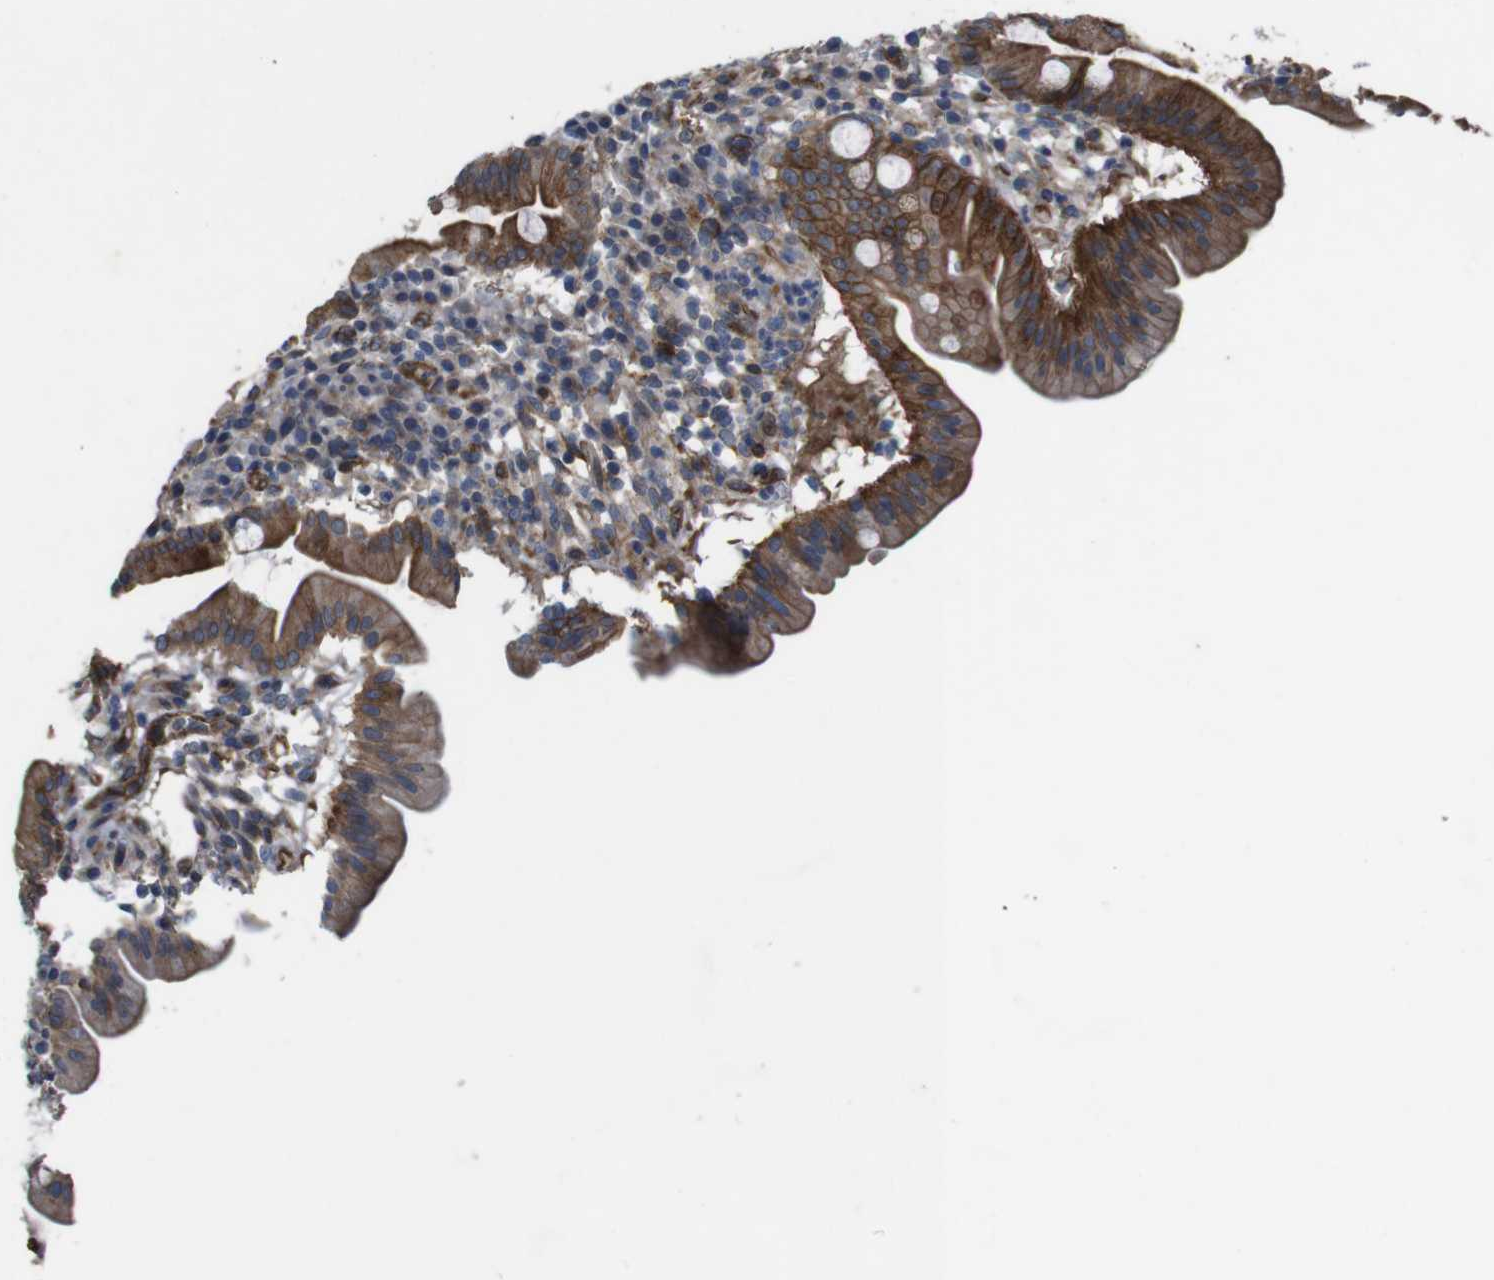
{"staining": {"intensity": "strong", "quantity": ">75%", "location": "cytoplasmic/membranous"}, "tissue": "duodenum", "cell_type": "Glandular cells", "image_type": "normal", "snomed": [{"axis": "morphology", "description": "Normal tissue, NOS"}, {"axis": "topography", "description": "Duodenum"}], "caption": "Duodenum stained with a brown dye displays strong cytoplasmic/membranous positive staining in approximately >75% of glandular cells.", "gene": "PTGER4", "patient": {"sex": "male", "age": 50}}